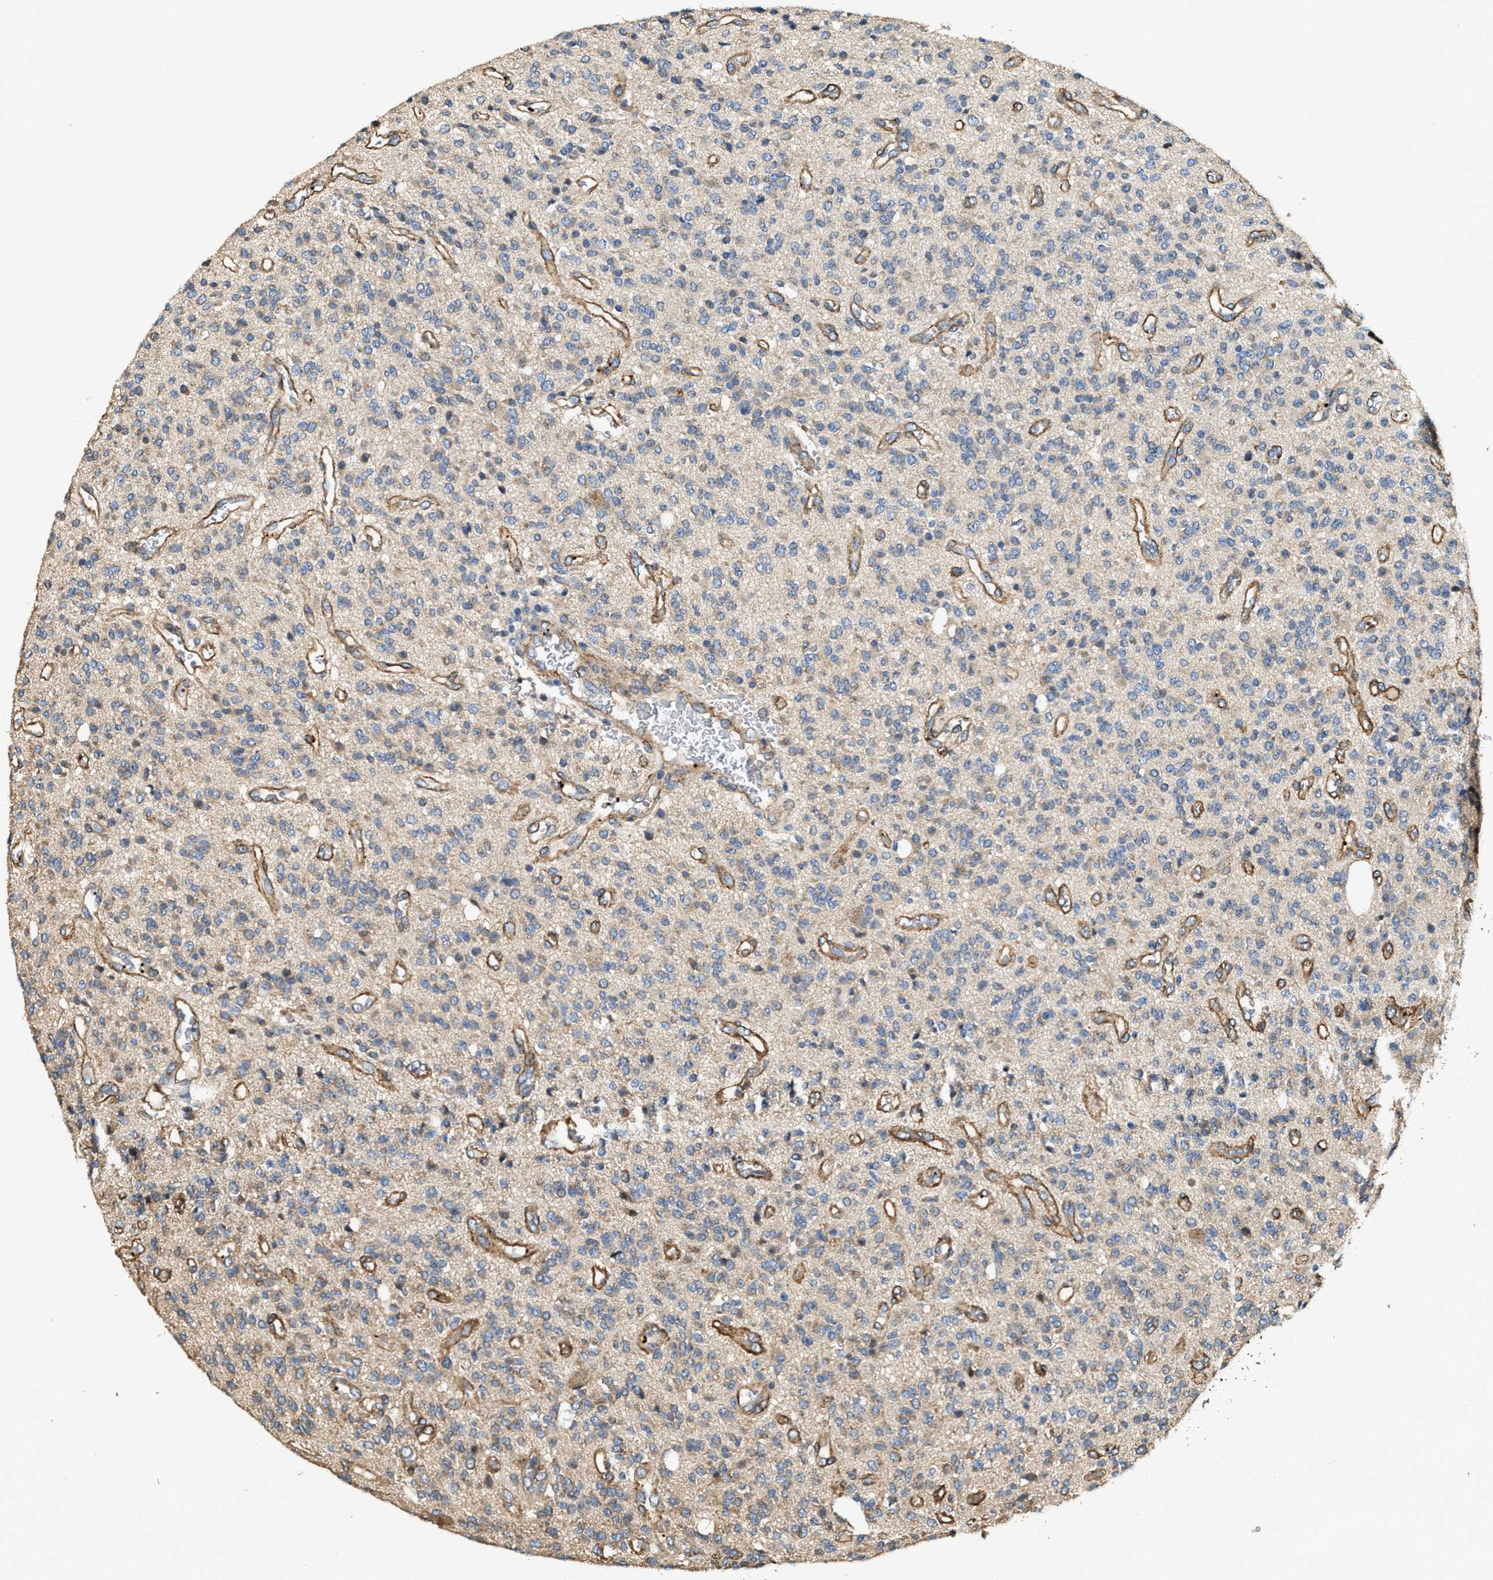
{"staining": {"intensity": "weak", "quantity": "25%-75%", "location": "cytoplasmic/membranous"}, "tissue": "glioma", "cell_type": "Tumor cells", "image_type": "cancer", "snomed": [{"axis": "morphology", "description": "Glioma, malignant, High grade"}, {"axis": "topography", "description": "Brain"}], "caption": "Human glioma stained with a protein marker demonstrates weak staining in tumor cells.", "gene": "GFRA3", "patient": {"sex": "male", "age": 34}}